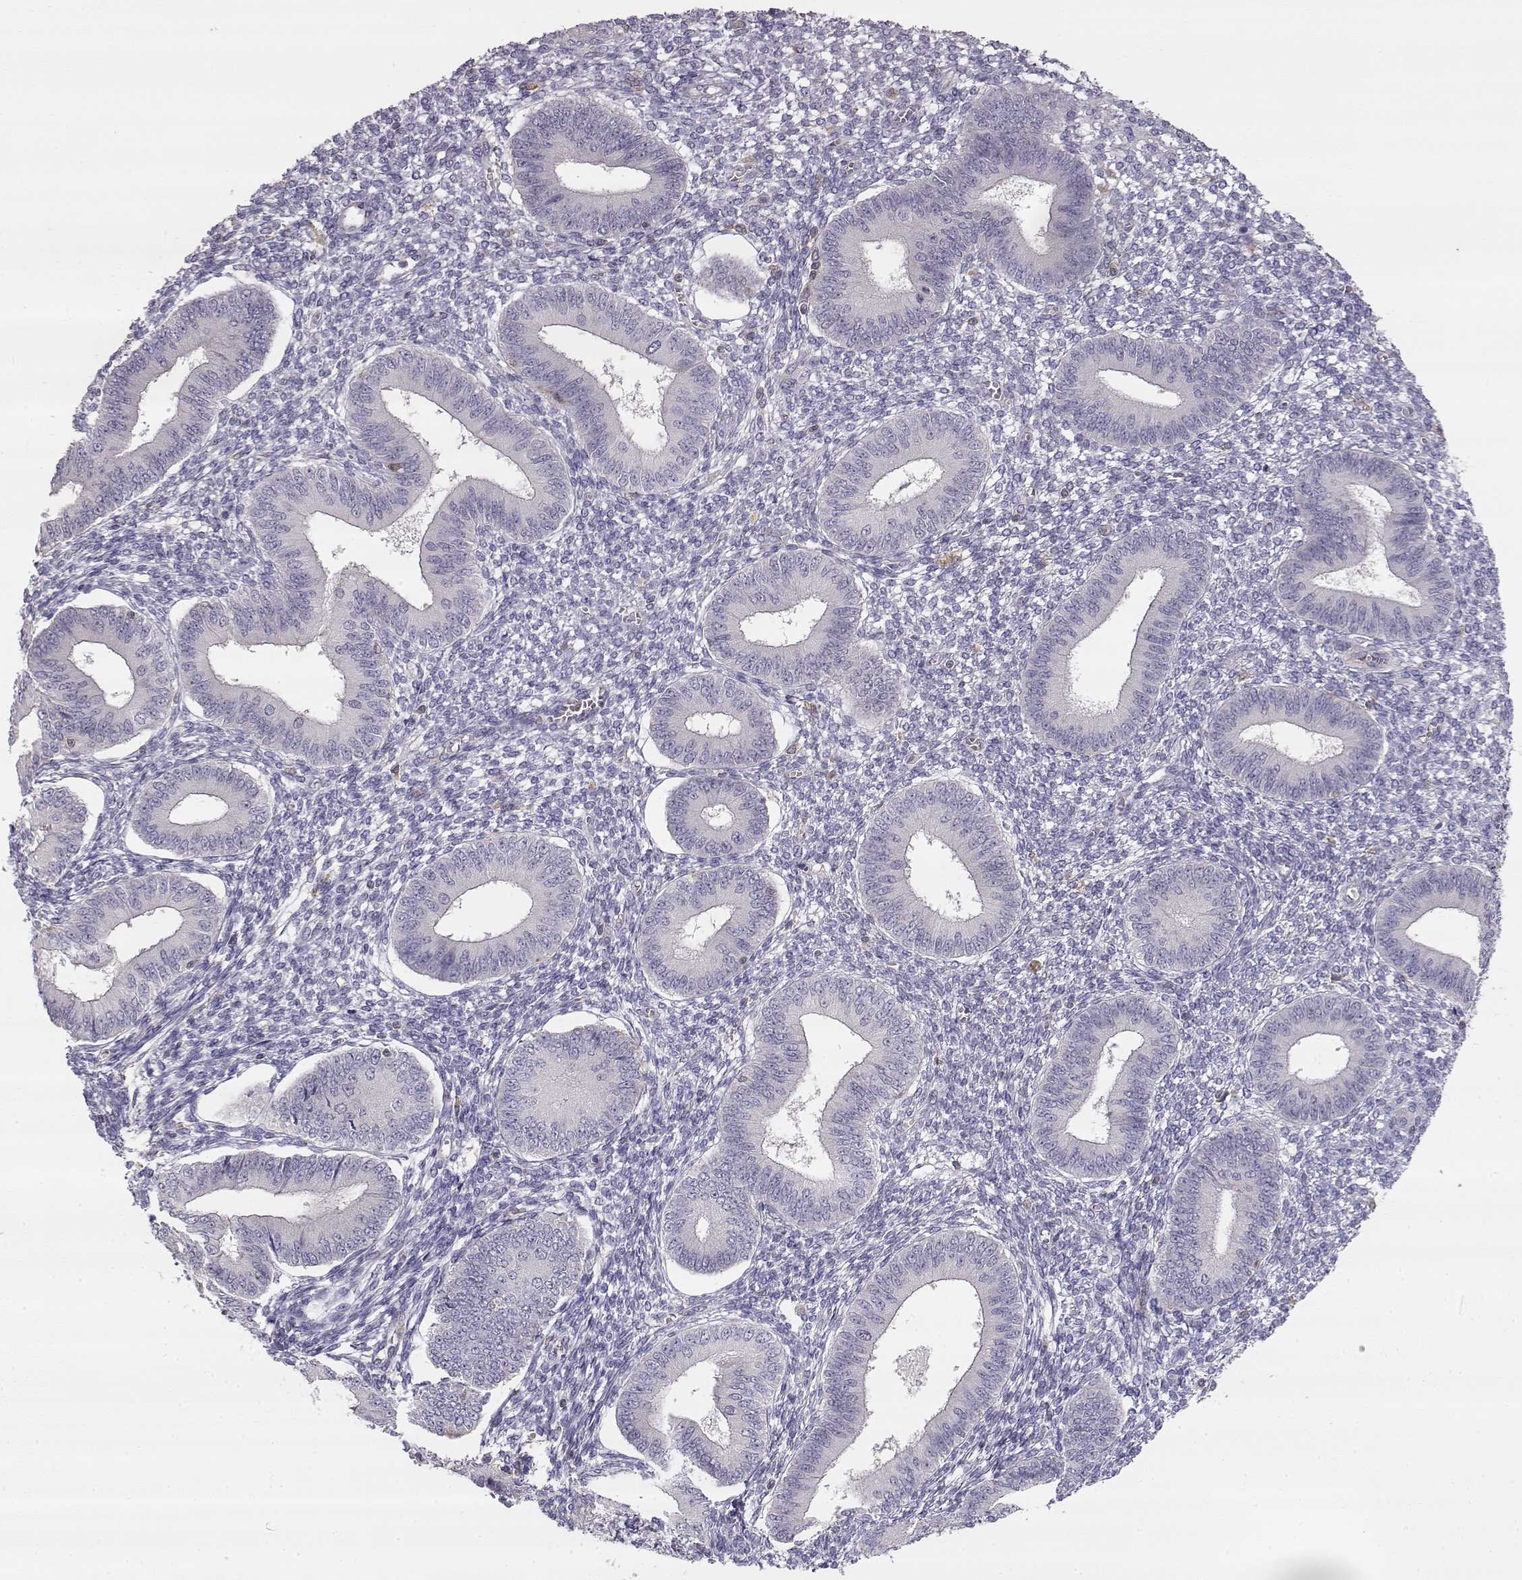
{"staining": {"intensity": "negative", "quantity": "none", "location": "none"}, "tissue": "endometrium", "cell_type": "Cells in endometrial stroma", "image_type": "normal", "snomed": [{"axis": "morphology", "description": "Normal tissue, NOS"}, {"axis": "topography", "description": "Endometrium"}], "caption": "High power microscopy histopathology image of an immunohistochemistry image of benign endometrium, revealing no significant staining in cells in endometrial stroma.", "gene": "VAV1", "patient": {"sex": "female", "age": 42}}